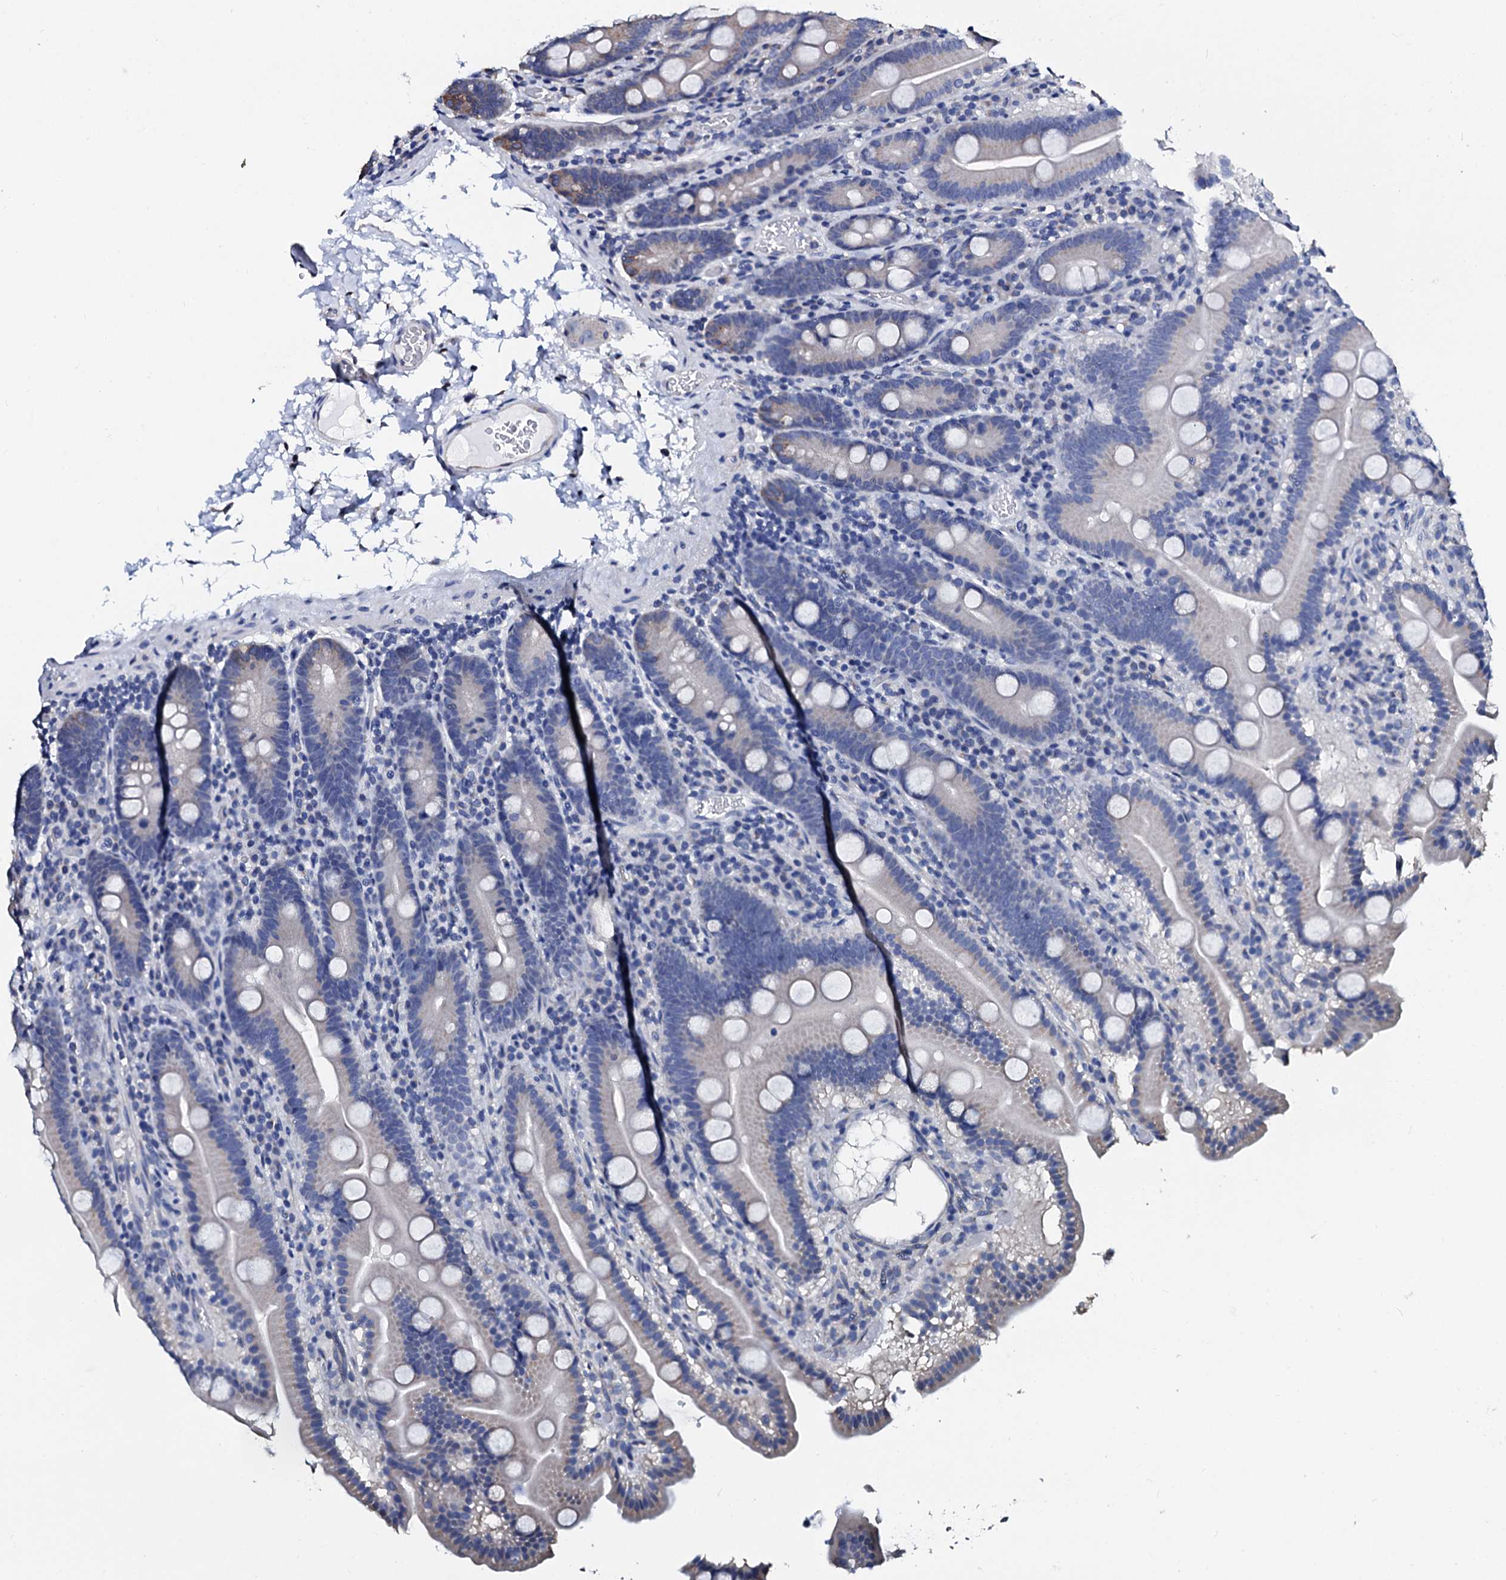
{"staining": {"intensity": "weak", "quantity": "<25%", "location": "cytoplasmic/membranous"}, "tissue": "duodenum", "cell_type": "Glandular cells", "image_type": "normal", "snomed": [{"axis": "morphology", "description": "Normal tissue, NOS"}, {"axis": "topography", "description": "Duodenum"}], "caption": "Glandular cells show no significant protein staining in unremarkable duodenum. The staining was performed using DAB to visualize the protein expression in brown, while the nuclei were stained in blue with hematoxylin (Magnification: 20x).", "gene": "AKAP3", "patient": {"sex": "male", "age": 55}}